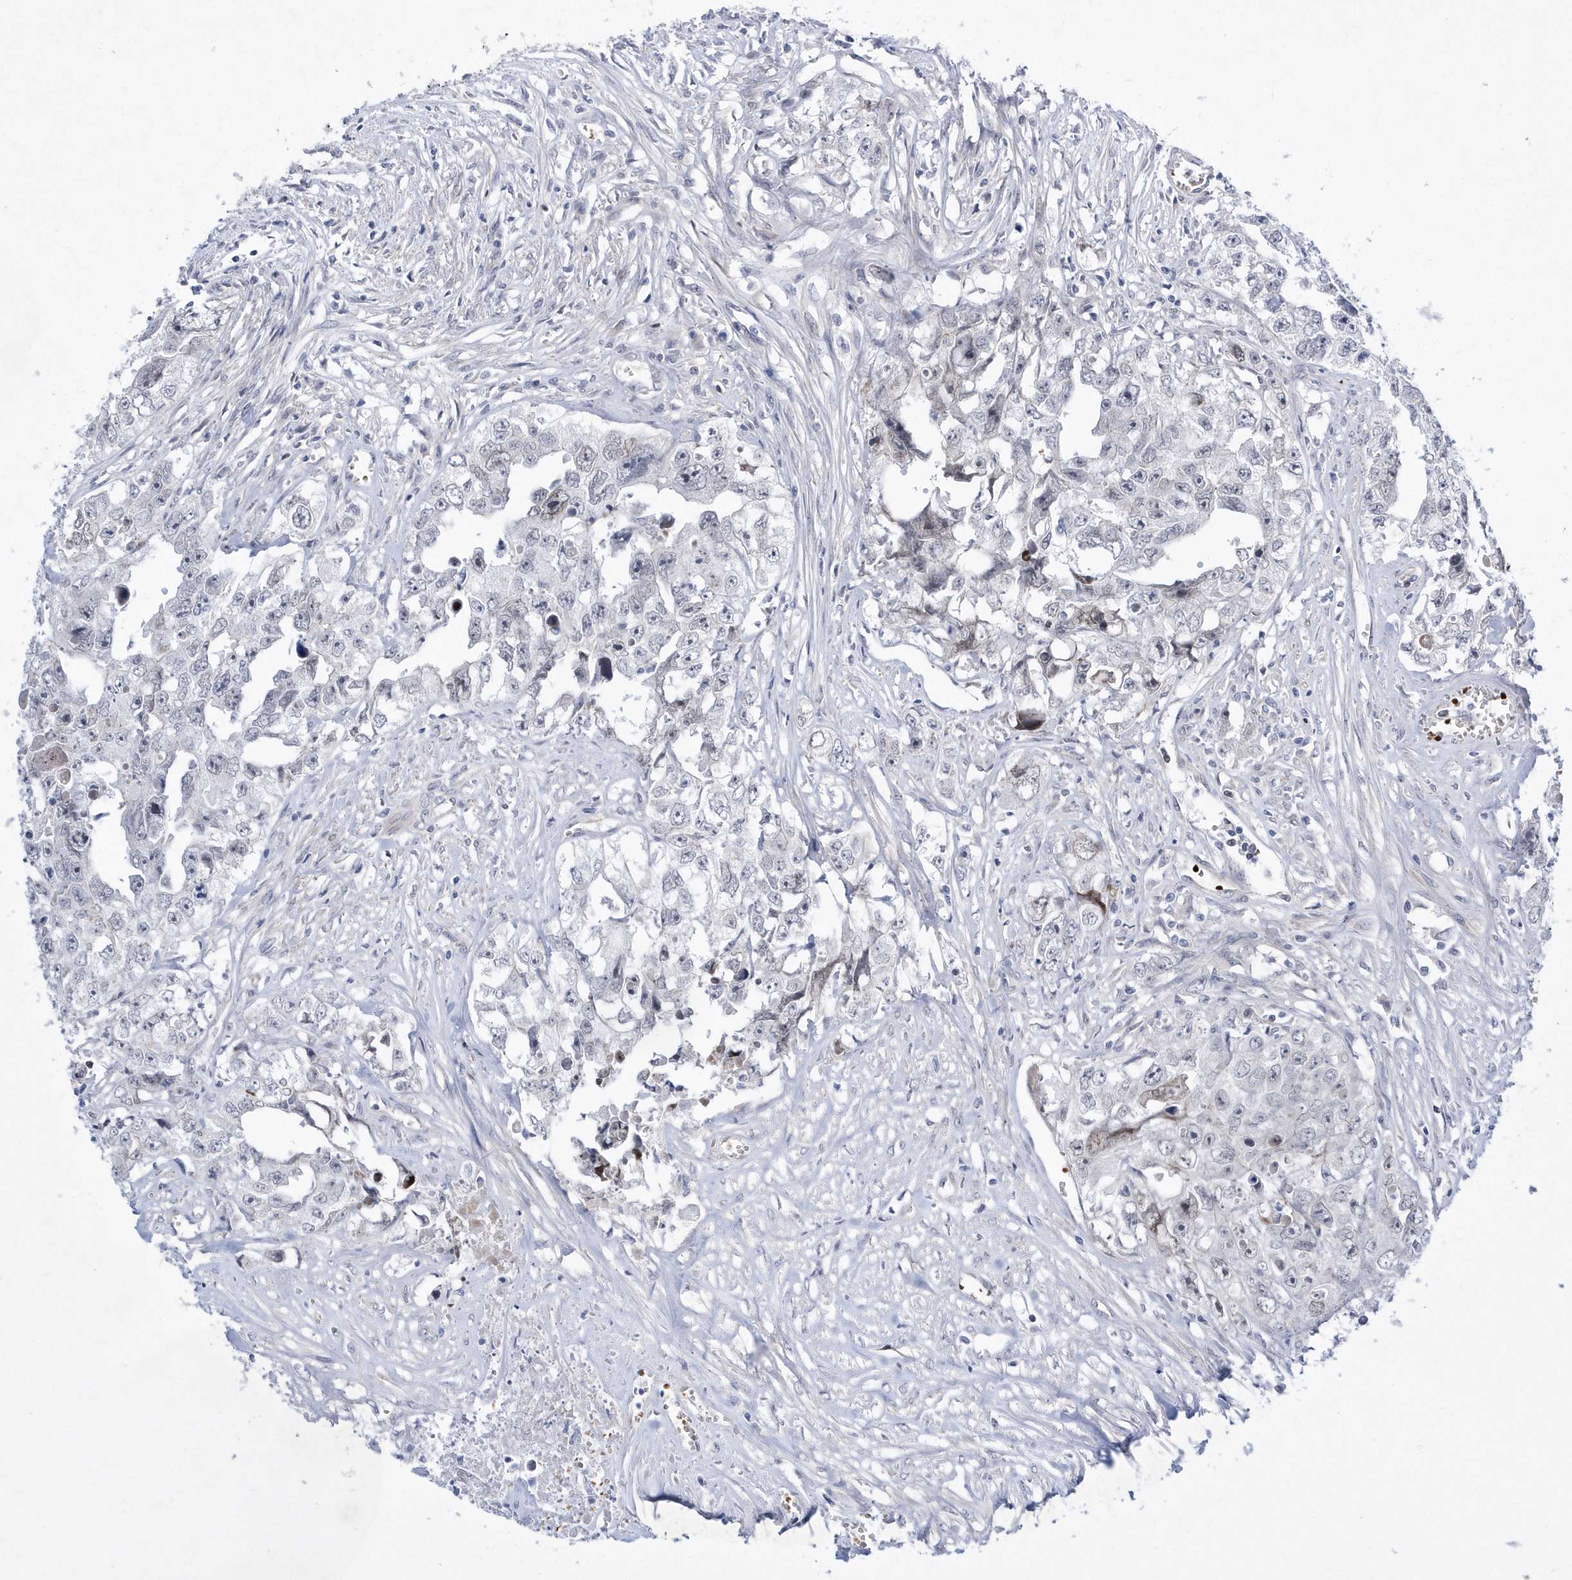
{"staining": {"intensity": "negative", "quantity": "none", "location": "none"}, "tissue": "testis cancer", "cell_type": "Tumor cells", "image_type": "cancer", "snomed": [{"axis": "morphology", "description": "Seminoma, NOS"}, {"axis": "morphology", "description": "Carcinoma, Embryonal, NOS"}, {"axis": "topography", "description": "Testis"}], "caption": "Testis embryonal carcinoma was stained to show a protein in brown. There is no significant expression in tumor cells.", "gene": "ZNF875", "patient": {"sex": "male", "age": 43}}